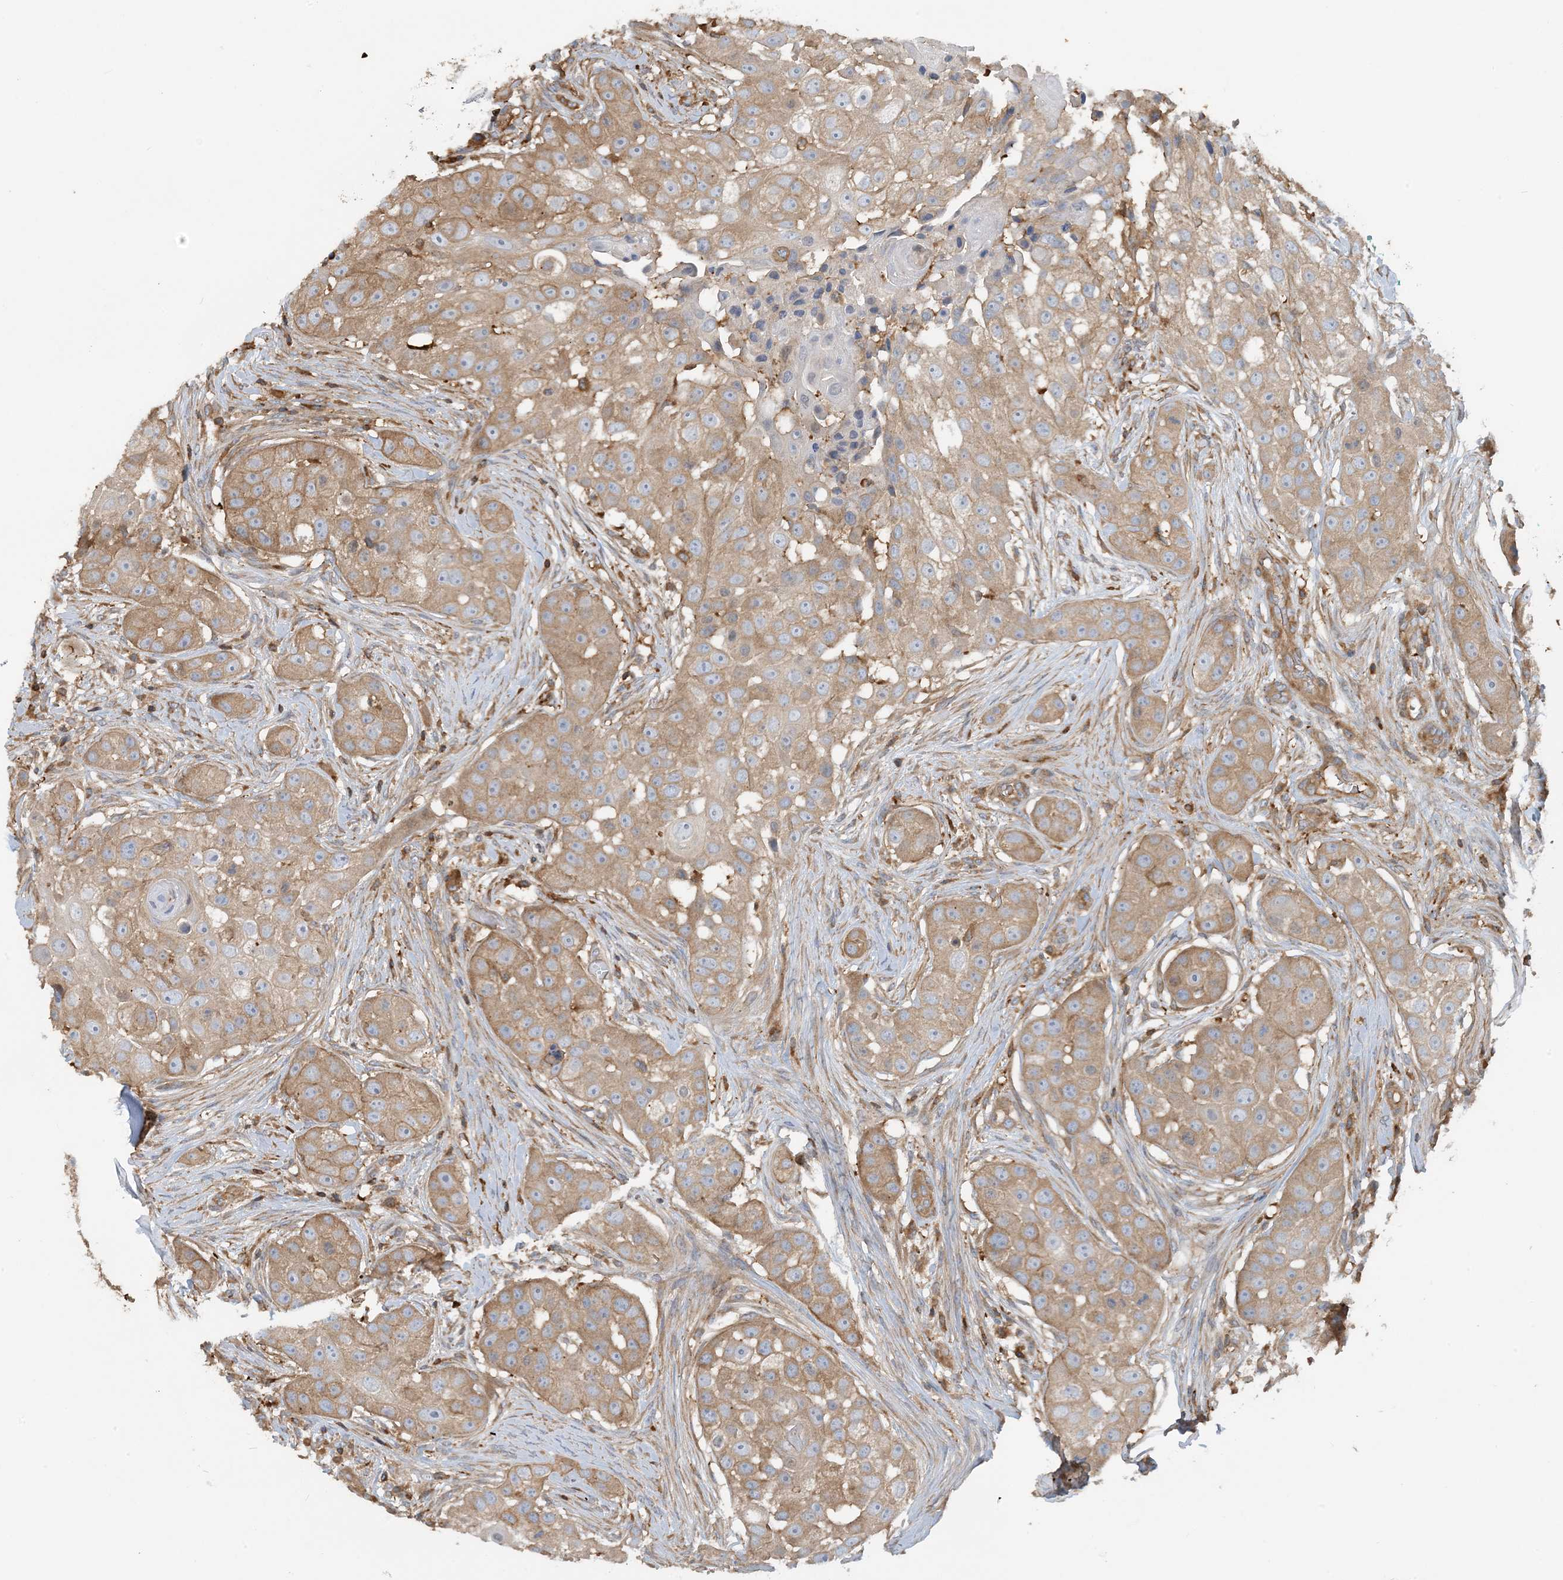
{"staining": {"intensity": "moderate", "quantity": ">75%", "location": "cytoplasmic/membranous"}, "tissue": "head and neck cancer", "cell_type": "Tumor cells", "image_type": "cancer", "snomed": [{"axis": "morphology", "description": "Normal tissue, NOS"}, {"axis": "morphology", "description": "Squamous cell carcinoma, NOS"}, {"axis": "topography", "description": "Skeletal muscle"}, {"axis": "topography", "description": "Head-Neck"}], "caption": "Immunohistochemical staining of human head and neck cancer (squamous cell carcinoma) reveals medium levels of moderate cytoplasmic/membranous expression in approximately >75% of tumor cells. (DAB (3,3'-diaminobenzidine) IHC, brown staining for protein, blue staining for nuclei).", "gene": "SFMBT2", "patient": {"sex": "male", "age": 51}}